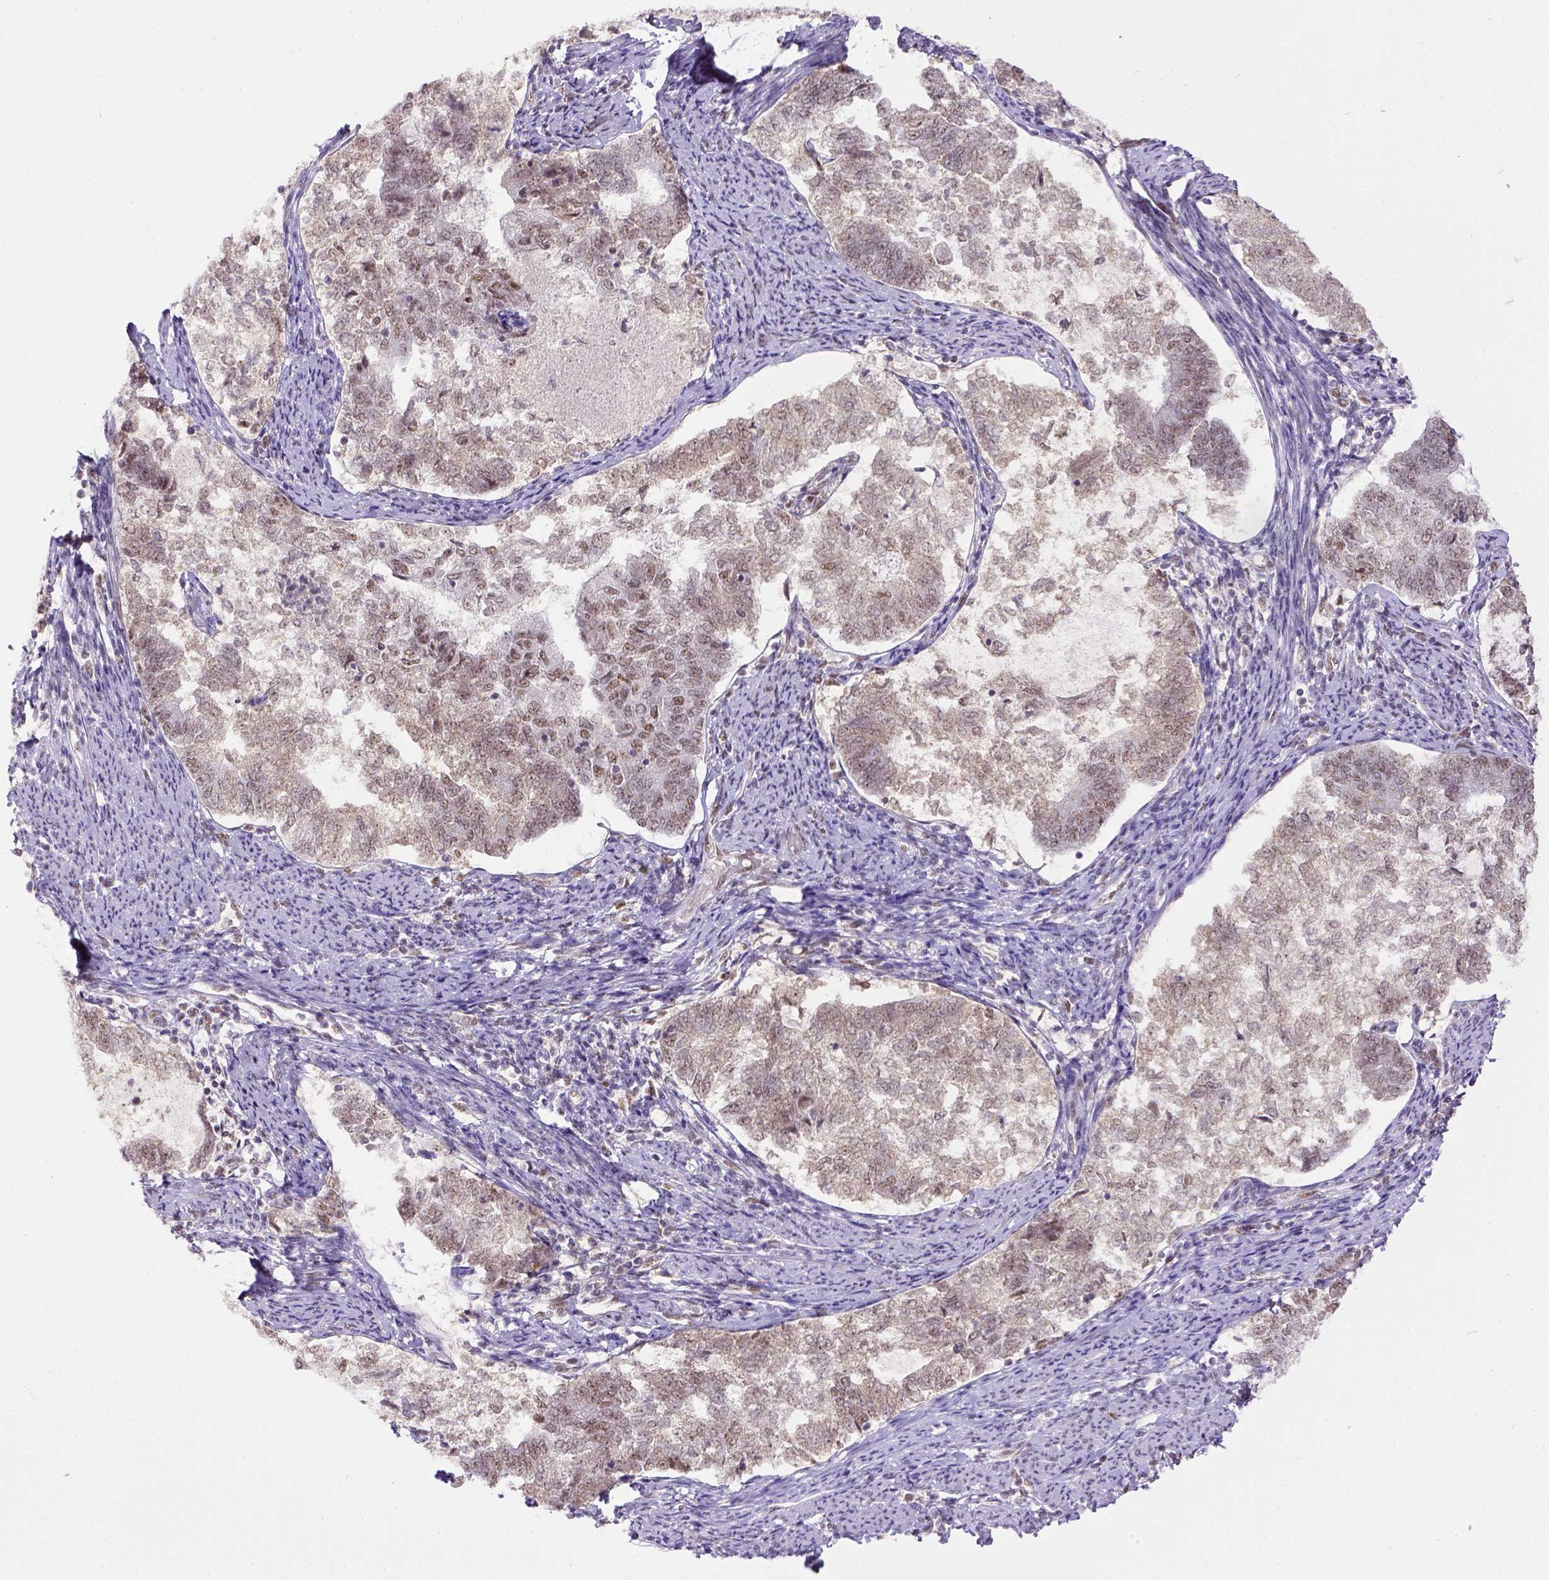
{"staining": {"intensity": "weak", "quantity": ">75%", "location": "nuclear"}, "tissue": "endometrial cancer", "cell_type": "Tumor cells", "image_type": "cancer", "snomed": [{"axis": "morphology", "description": "Adenocarcinoma, NOS"}, {"axis": "topography", "description": "Endometrium"}], "caption": "This image demonstrates adenocarcinoma (endometrial) stained with IHC to label a protein in brown. The nuclear of tumor cells show weak positivity for the protein. Nuclei are counter-stained blue.", "gene": "ERCC1", "patient": {"sex": "female", "age": 65}}